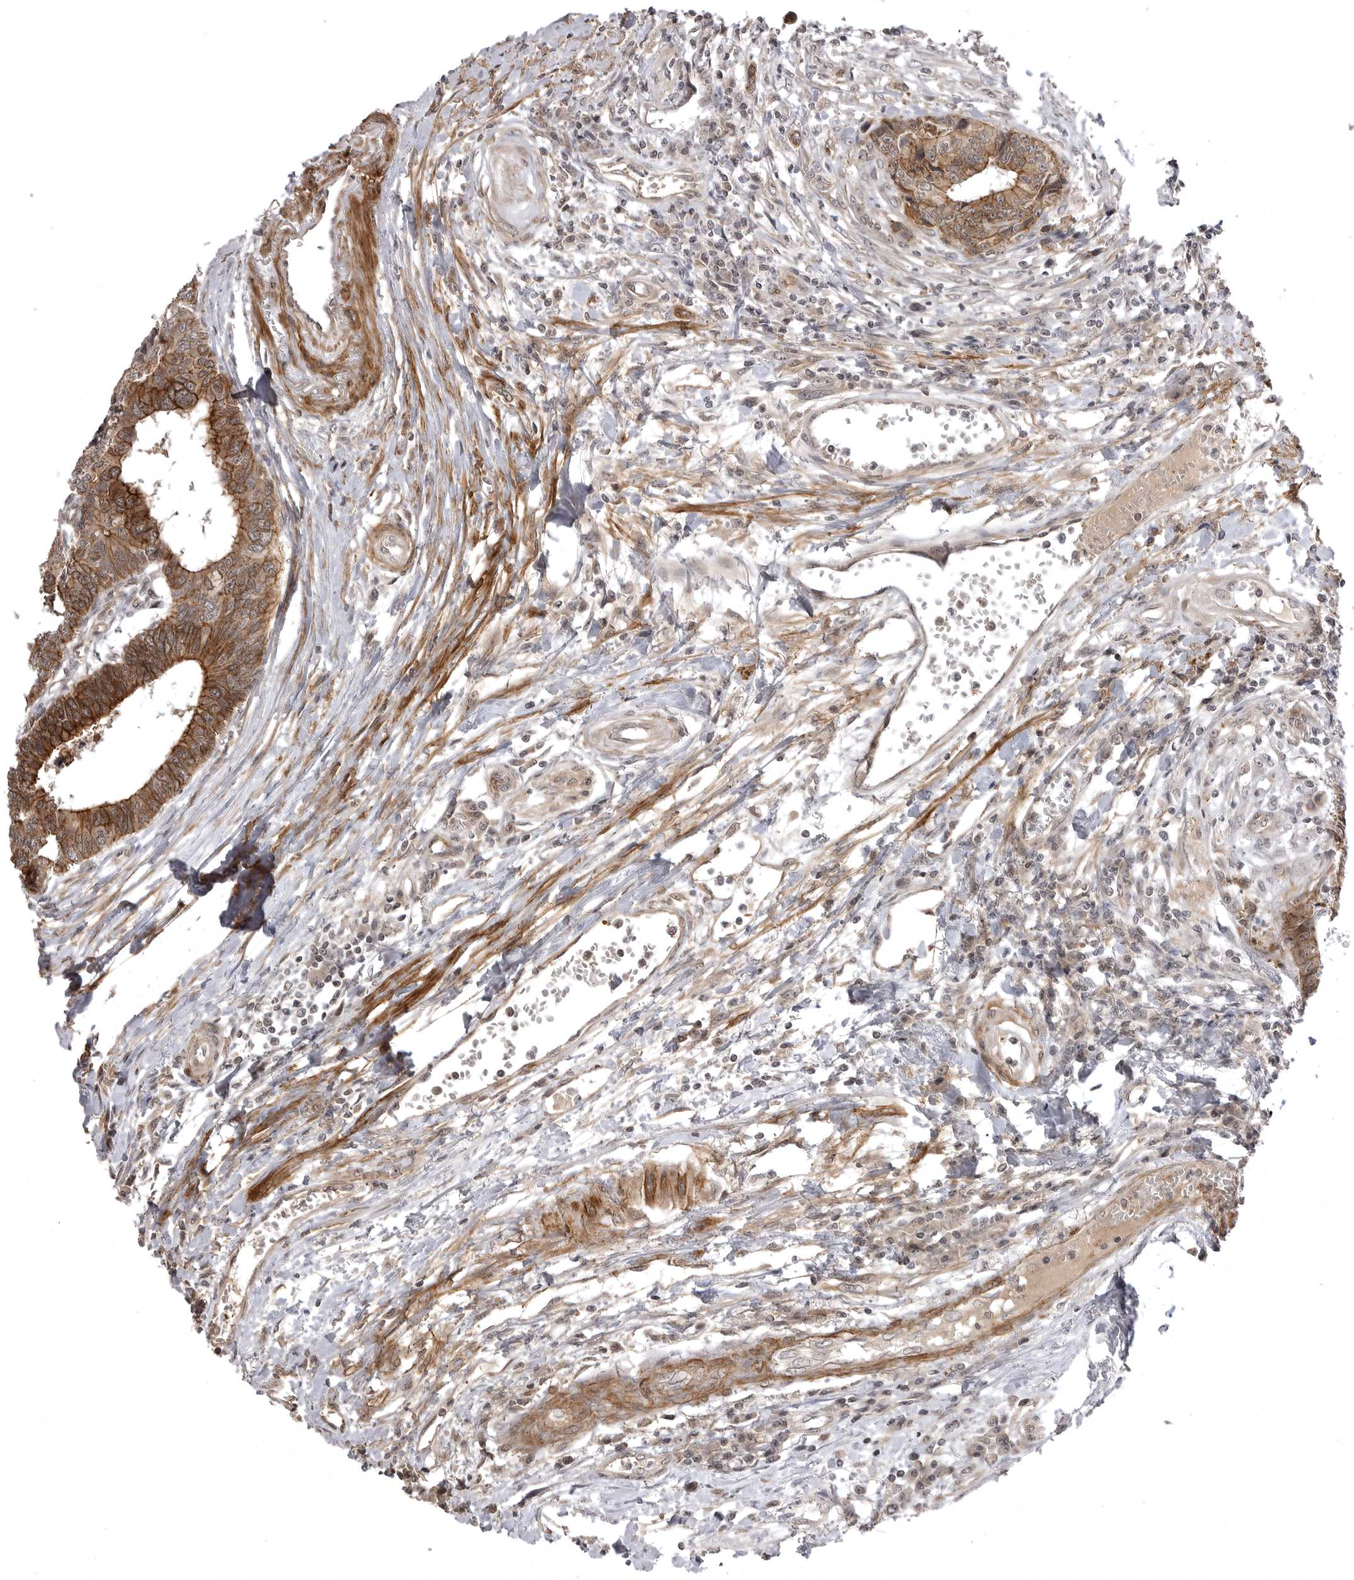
{"staining": {"intensity": "strong", "quantity": ">75%", "location": "cytoplasmic/membranous"}, "tissue": "colorectal cancer", "cell_type": "Tumor cells", "image_type": "cancer", "snomed": [{"axis": "morphology", "description": "Adenocarcinoma, NOS"}, {"axis": "topography", "description": "Rectum"}], "caption": "Immunohistochemical staining of human adenocarcinoma (colorectal) demonstrates strong cytoplasmic/membranous protein positivity in approximately >75% of tumor cells. The protein of interest is shown in brown color, while the nuclei are stained blue.", "gene": "SORBS1", "patient": {"sex": "male", "age": 84}}